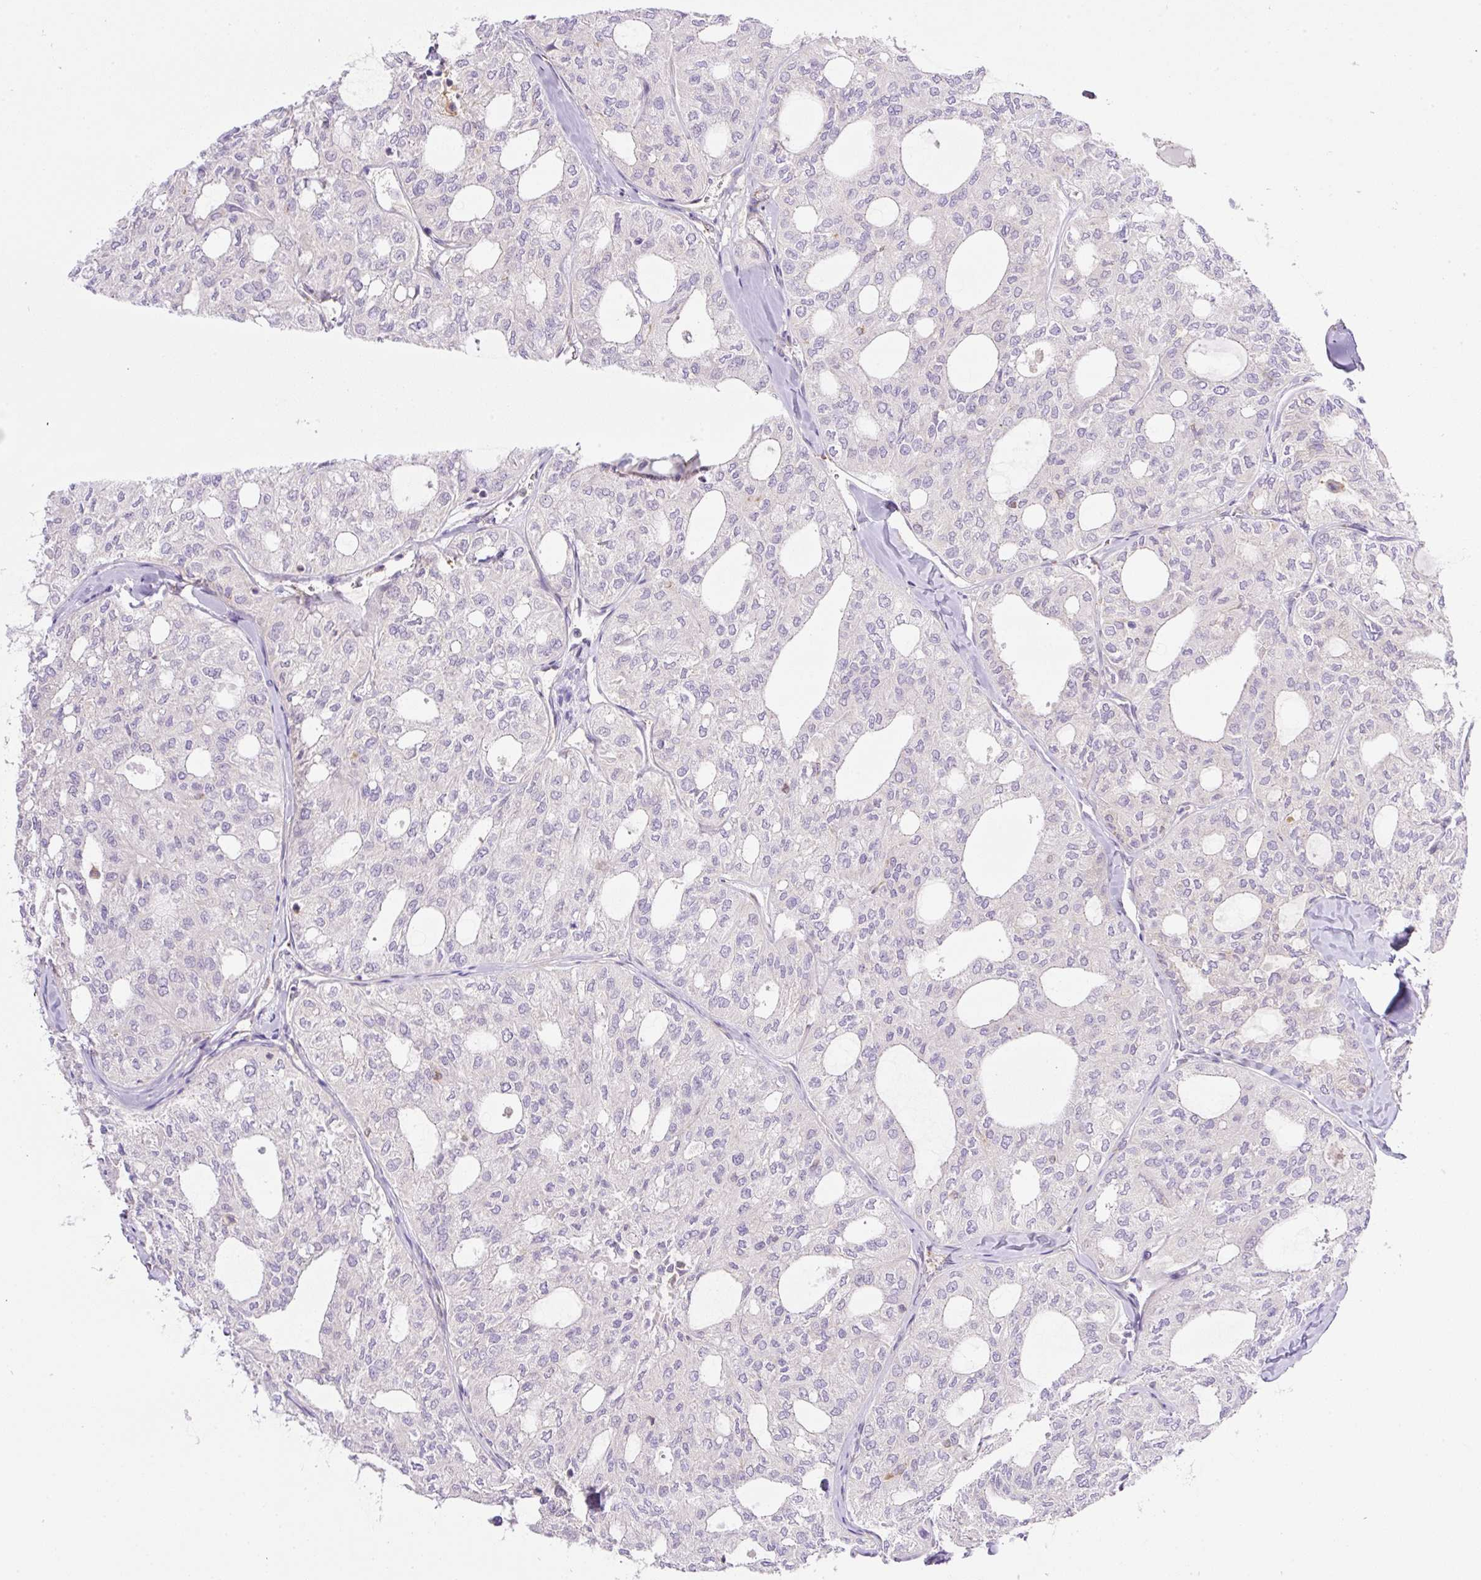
{"staining": {"intensity": "negative", "quantity": "none", "location": "none"}, "tissue": "thyroid cancer", "cell_type": "Tumor cells", "image_type": "cancer", "snomed": [{"axis": "morphology", "description": "Follicular adenoma carcinoma, NOS"}, {"axis": "topography", "description": "Thyroid gland"}], "caption": "DAB (3,3'-diaminobenzidine) immunohistochemical staining of thyroid follicular adenoma carcinoma exhibits no significant staining in tumor cells. (Brightfield microscopy of DAB (3,3'-diaminobenzidine) immunohistochemistry at high magnification).", "gene": "POFUT1", "patient": {"sex": "male", "age": 75}}